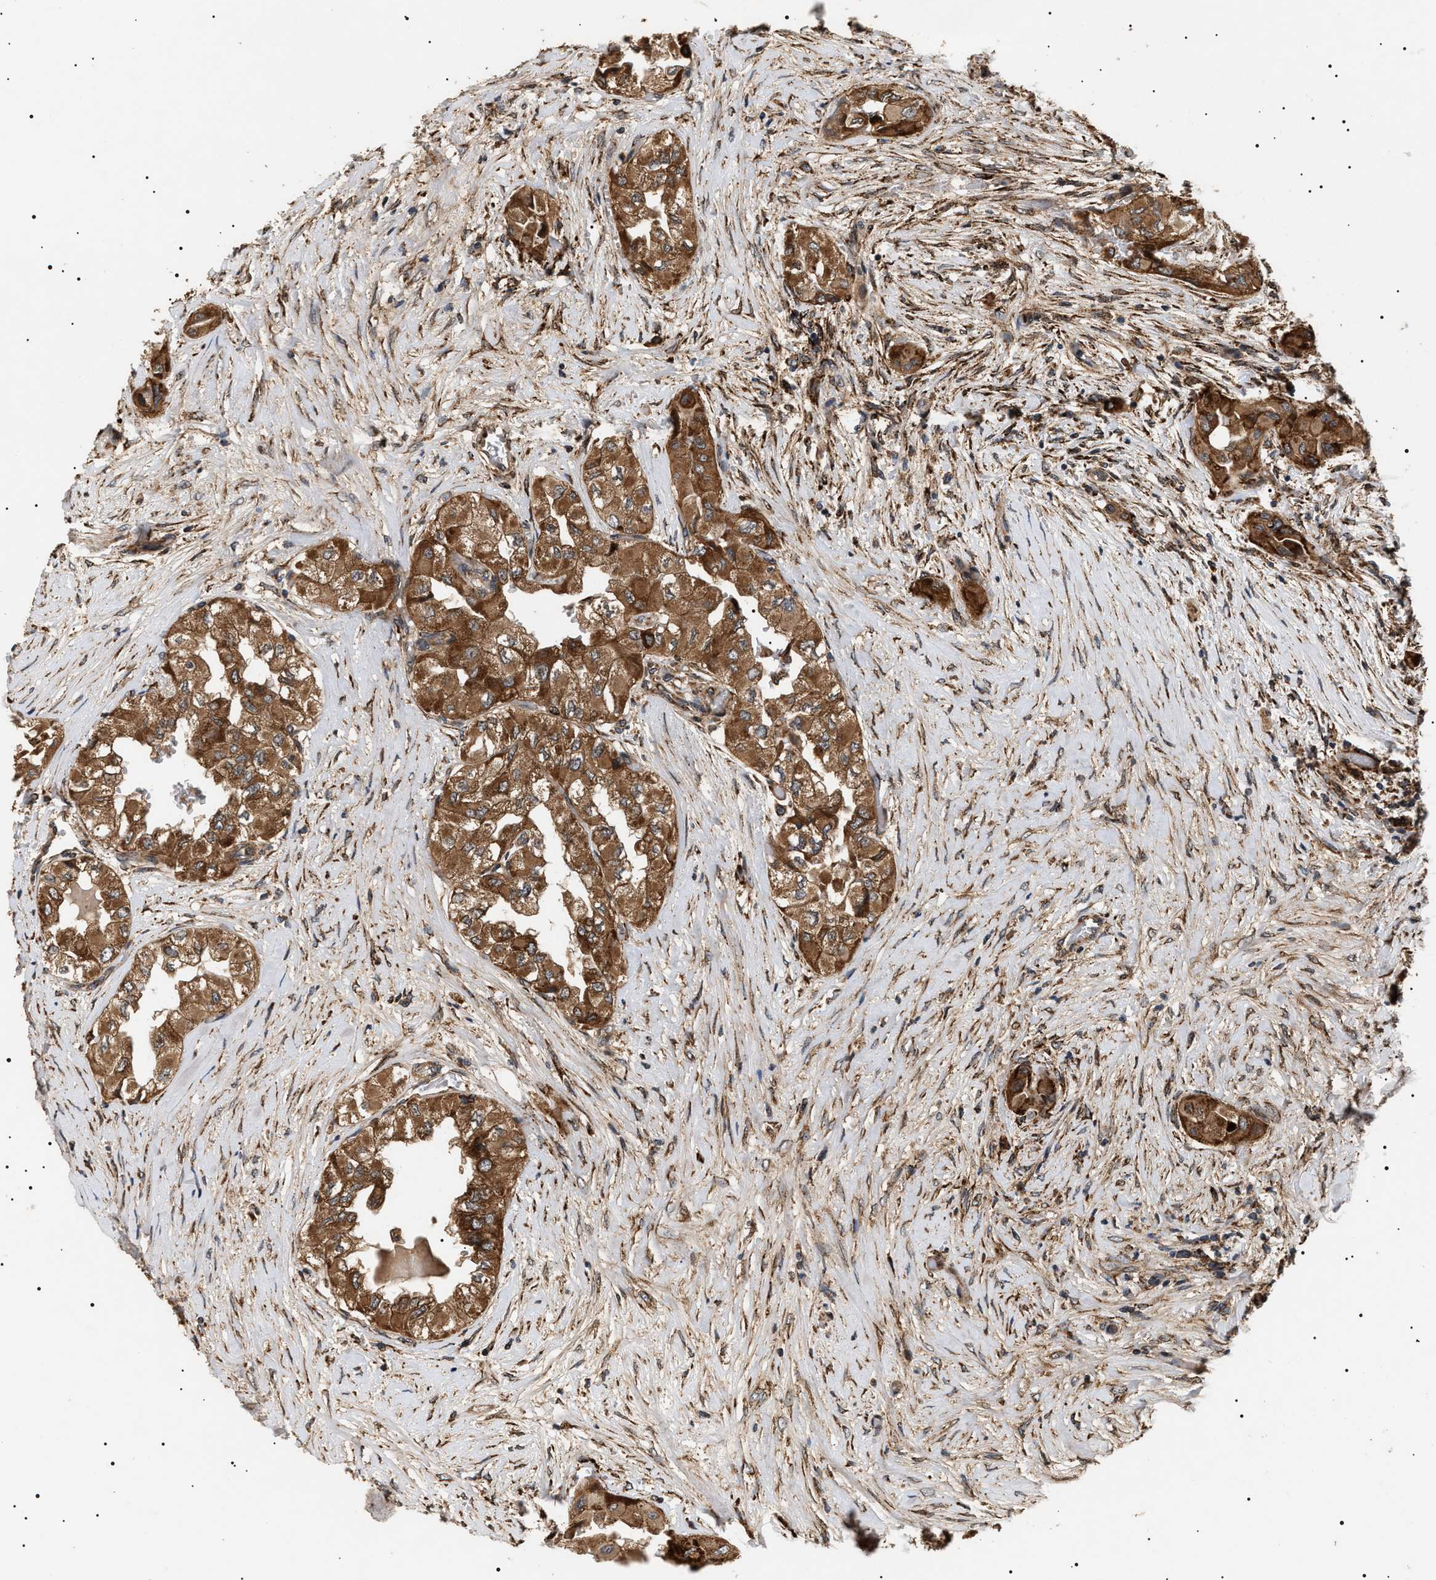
{"staining": {"intensity": "moderate", "quantity": ">75%", "location": "cytoplasmic/membranous"}, "tissue": "thyroid cancer", "cell_type": "Tumor cells", "image_type": "cancer", "snomed": [{"axis": "morphology", "description": "Papillary adenocarcinoma, NOS"}, {"axis": "topography", "description": "Thyroid gland"}], "caption": "Tumor cells demonstrate moderate cytoplasmic/membranous expression in about >75% of cells in thyroid papillary adenocarcinoma.", "gene": "ZBTB26", "patient": {"sex": "female", "age": 59}}